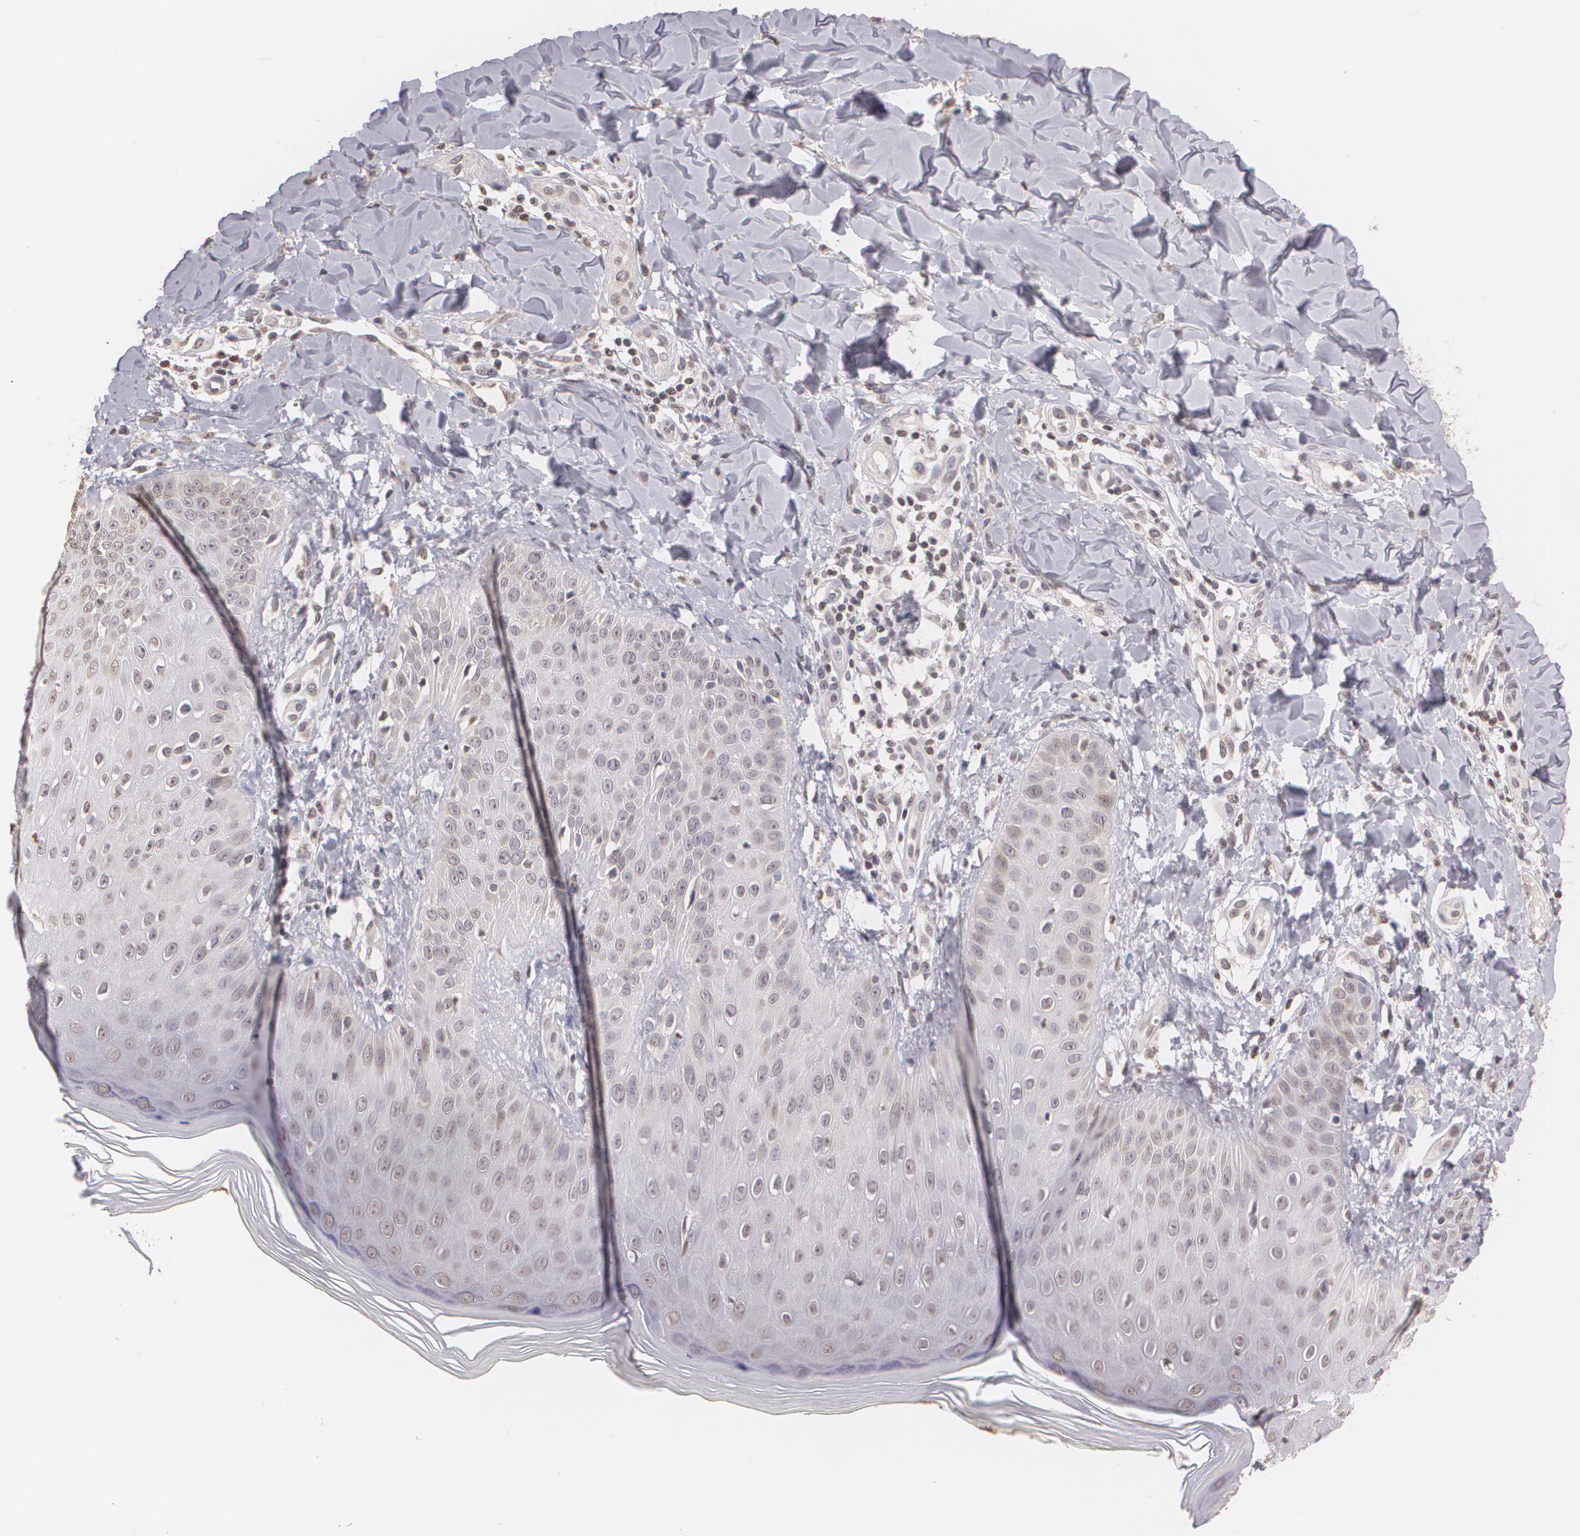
{"staining": {"intensity": "weak", "quantity": "<25%", "location": "nuclear"}, "tissue": "skin", "cell_type": "Epidermal cells", "image_type": "normal", "snomed": [{"axis": "morphology", "description": "Normal tissue, NOS"}, {"axis": "morphology", "description": "Inflammation, NOS"}, {"axis": "topography", "description": "Soft tissue"}, {"axis": "topography", "description": "Anal"}], "caption": "Immunohistochemistry histopathology image of normal skin: skin stained with DAB demonstrates no significant protein positivity in epidermal cells. (Stains: DAB immunohistochemistry (IHC) with hematoxylin counter stain, Microscopy: brightfield microscopy at high magnification).", "gene": "THRB", "patient": {"sex": "female", "age": 15}}